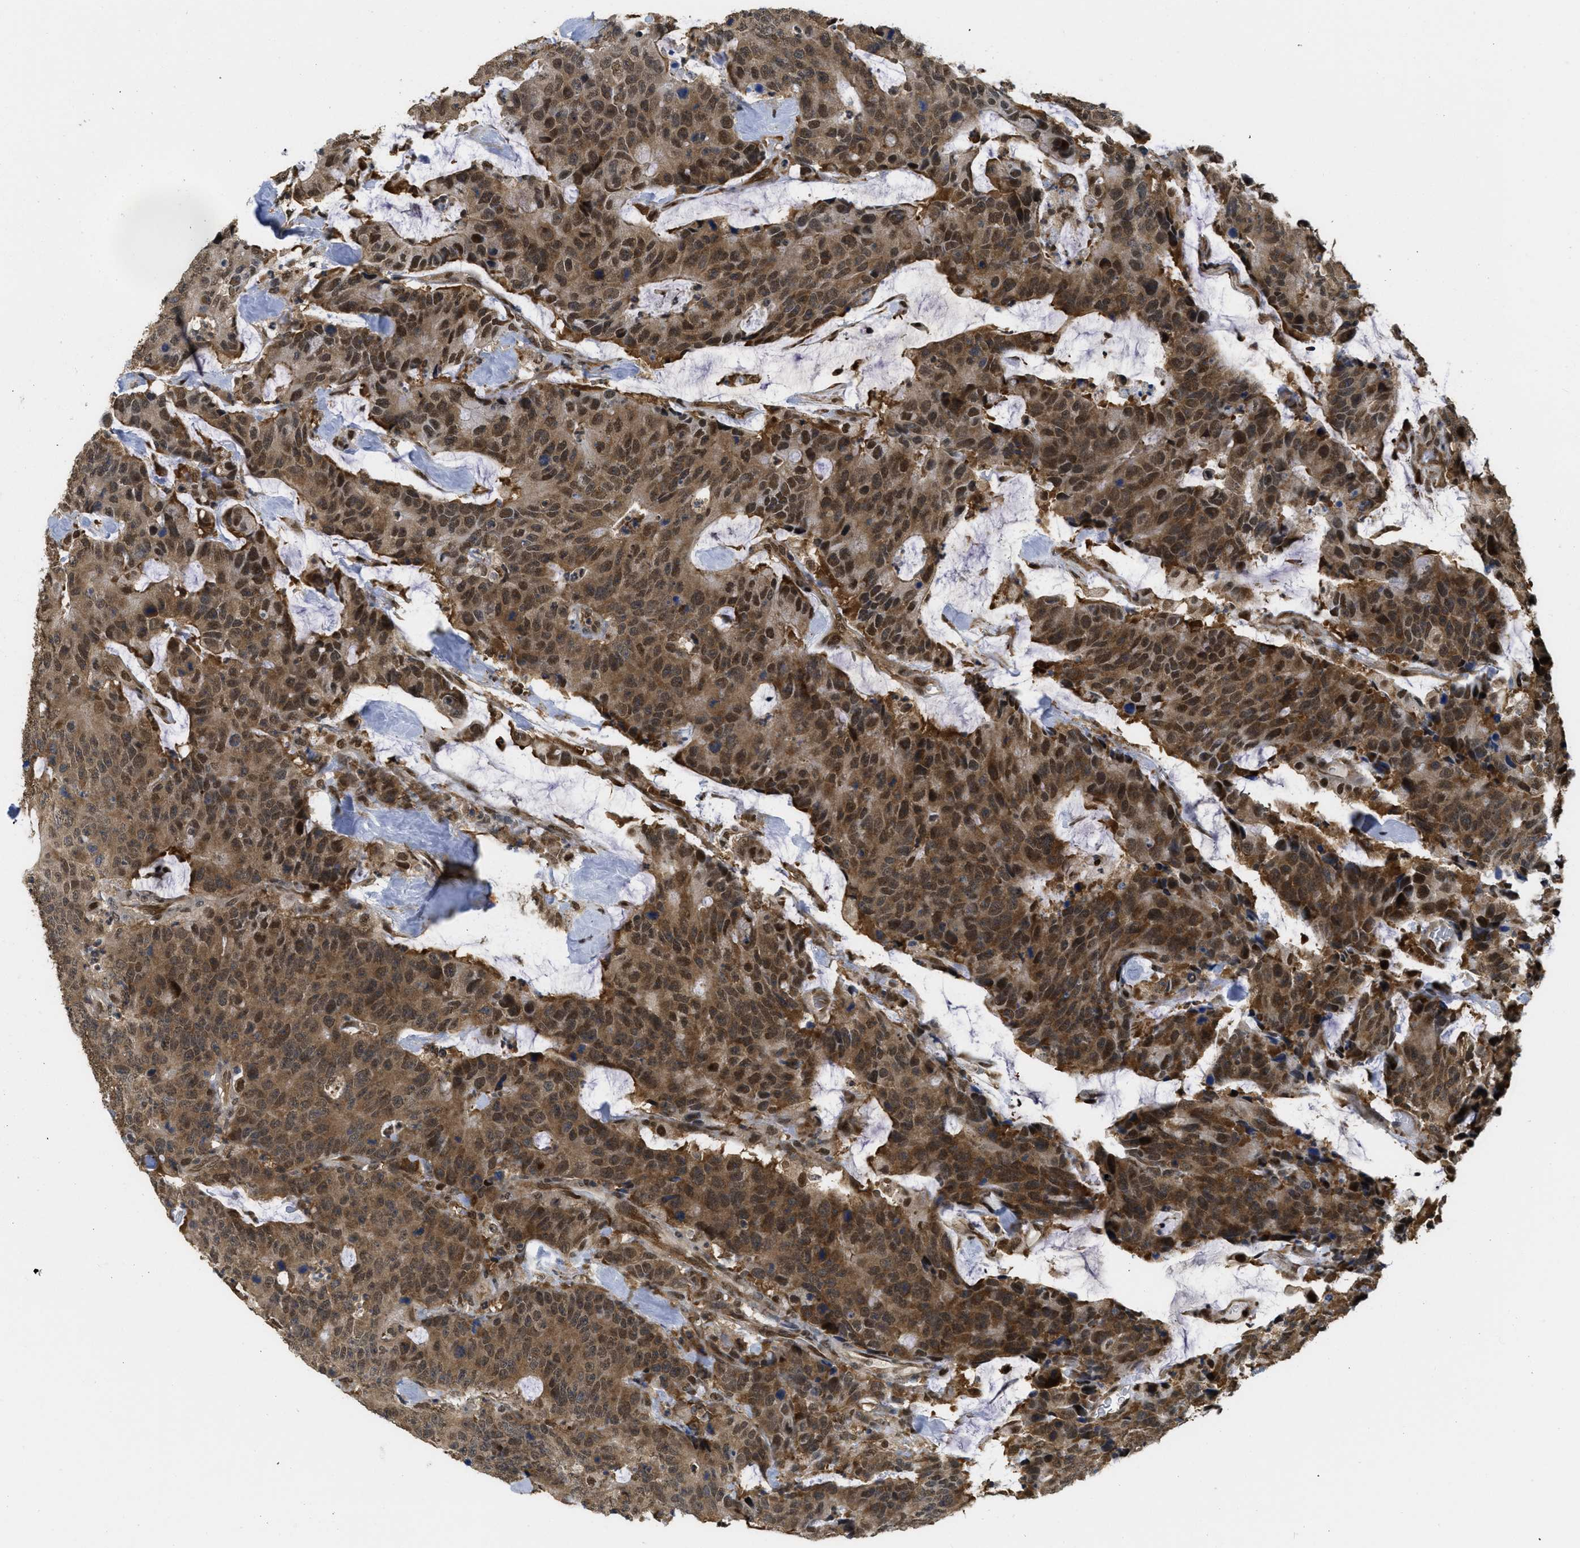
{"staining": {"intensity": "moderate", "quantity": ">75%", "location": "cytoplasmic/membranous,nuclear"}, "tissue": "colorectal cancer", "cell_type": "Tumor cells", "image_type": "cancer", "snomed": [{"axis": "morphology", "description": "Adenocarcinoma, NOS"}, {"axis": "topography", "description": "Colon"}], "caption": "DAB (3,3'-diaminobenzidine) immunohistochemical staining of colorectal adenocarcinoma reveals moderate cytoplasmic/membranous and nuclear protein positivity in about >75% of tumor cells.", "gene": "PSMC5", "patient": {"sex": "female", "age": 86}}